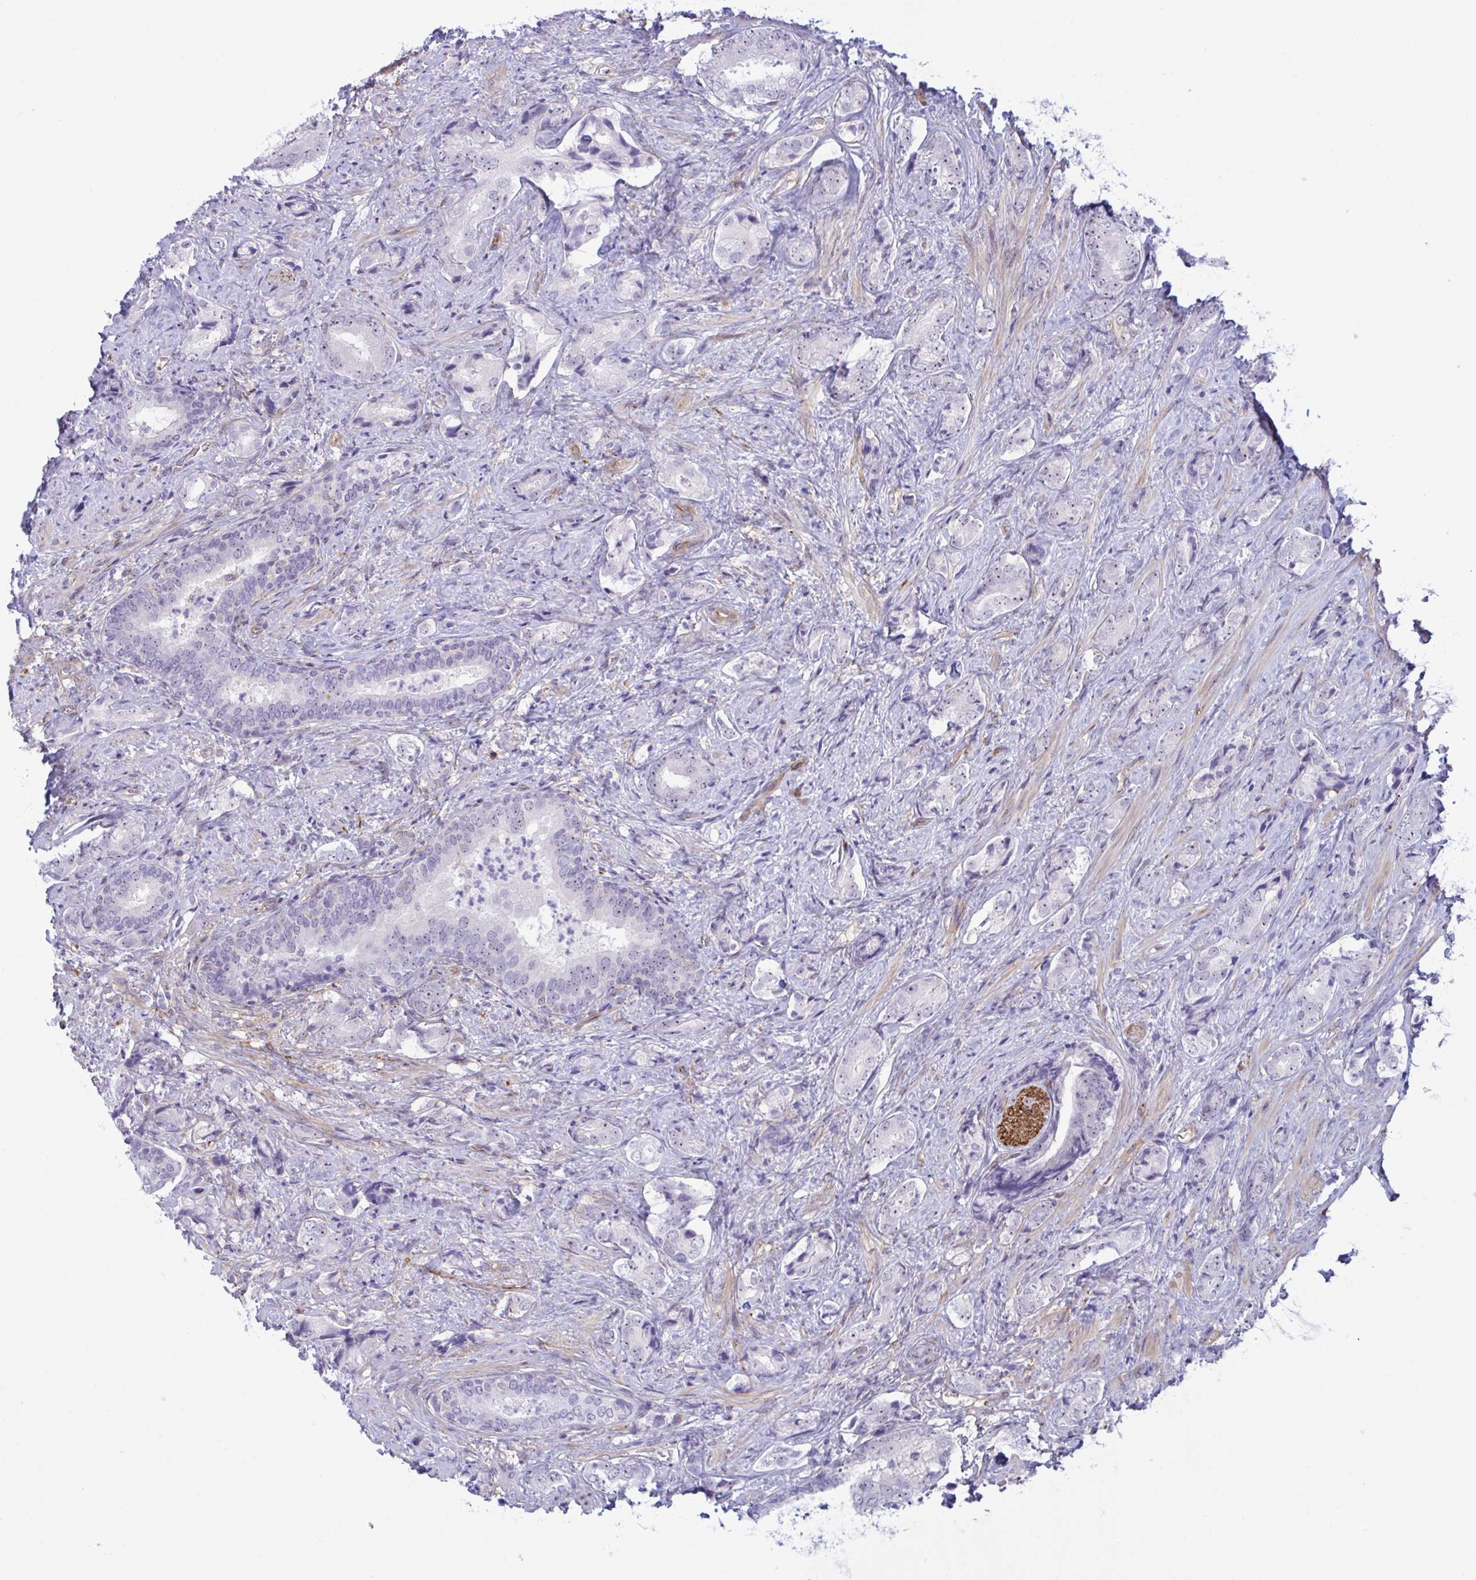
{"staining": {"intensity": "negative", "quantity": "none", "location": "none"}, "tissue": "prostate cancer", "cell_type": "Tumor cells", "image_type": "cancer", "snomed": [{"axis": "morphology", "description": "Adenocarcinoma, High grade"}, {"axis": "topography", "description": "Prostate"}], "caption": "High magnification brightfield microscopy of prostate cancer stained with DAB (3,3'-diaminobenzidine) (brown) and counterstained with hematoxylin (blue): tumor cells show no significant expression.", "gene": "PRRT4", "patient": {"sex": "male", "age": 62}}